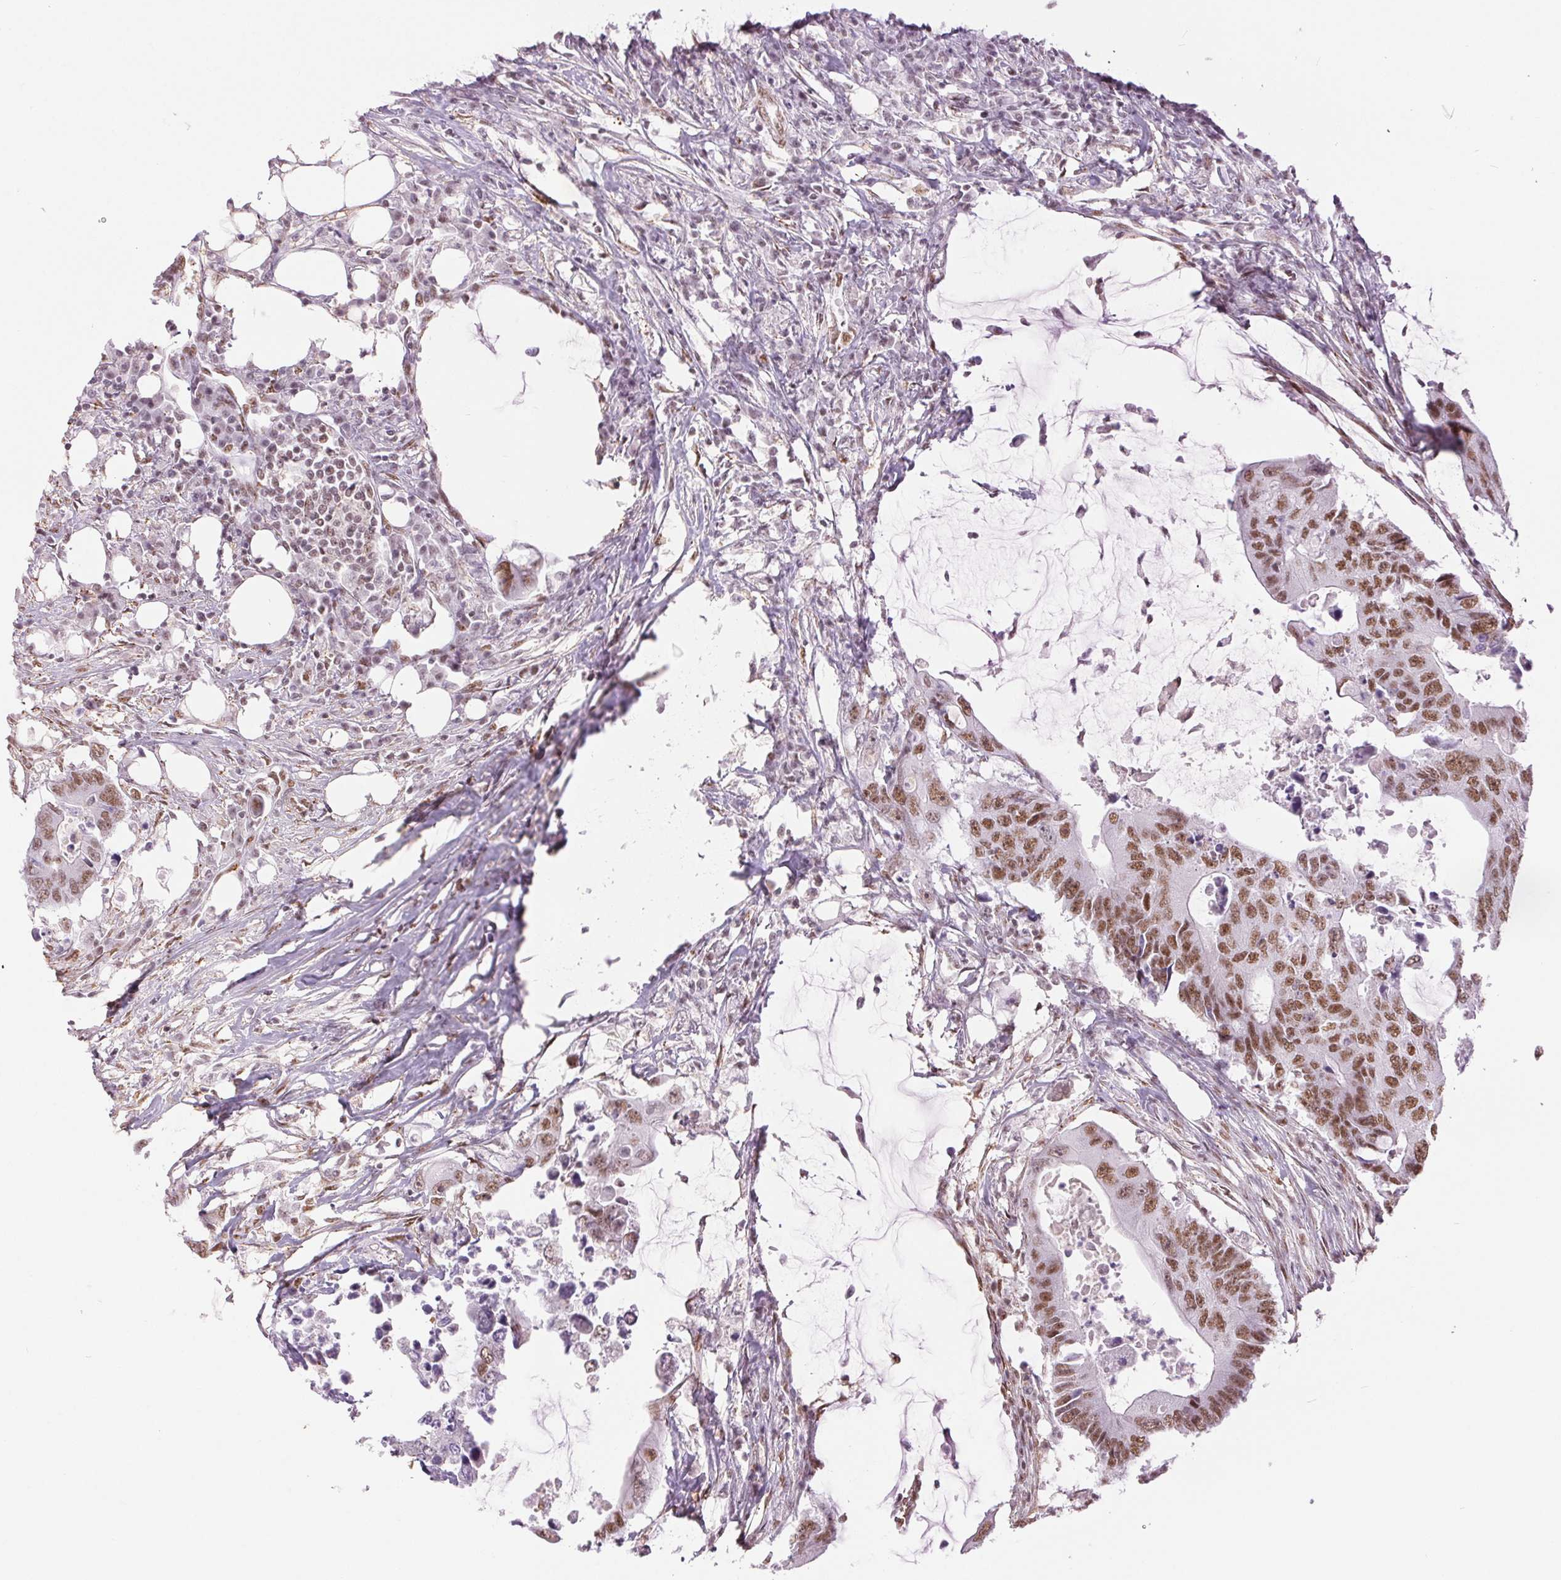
{"staining": {"intensity": "moderate", "quantity": ">75%", "location": "nuclear"}, "tissue": "colorectal cancer", "cell_type": "Tumor cells", "image_type": "cancer", "snomed": [{"axis": "morphology", "description": "Adenocarcinoma, NOS"}, {"axis": "topography", "description": "Colon"}], "caption": "Immunohistochemistry photomicrograph of colorectal cancer stained for a protein (brown), which demonstrates medium levels of moderate nuclear positivity in about >75% of tumor cells.", "gene": "ZFR2", "patient": {"sex": "male", "age": 71}}